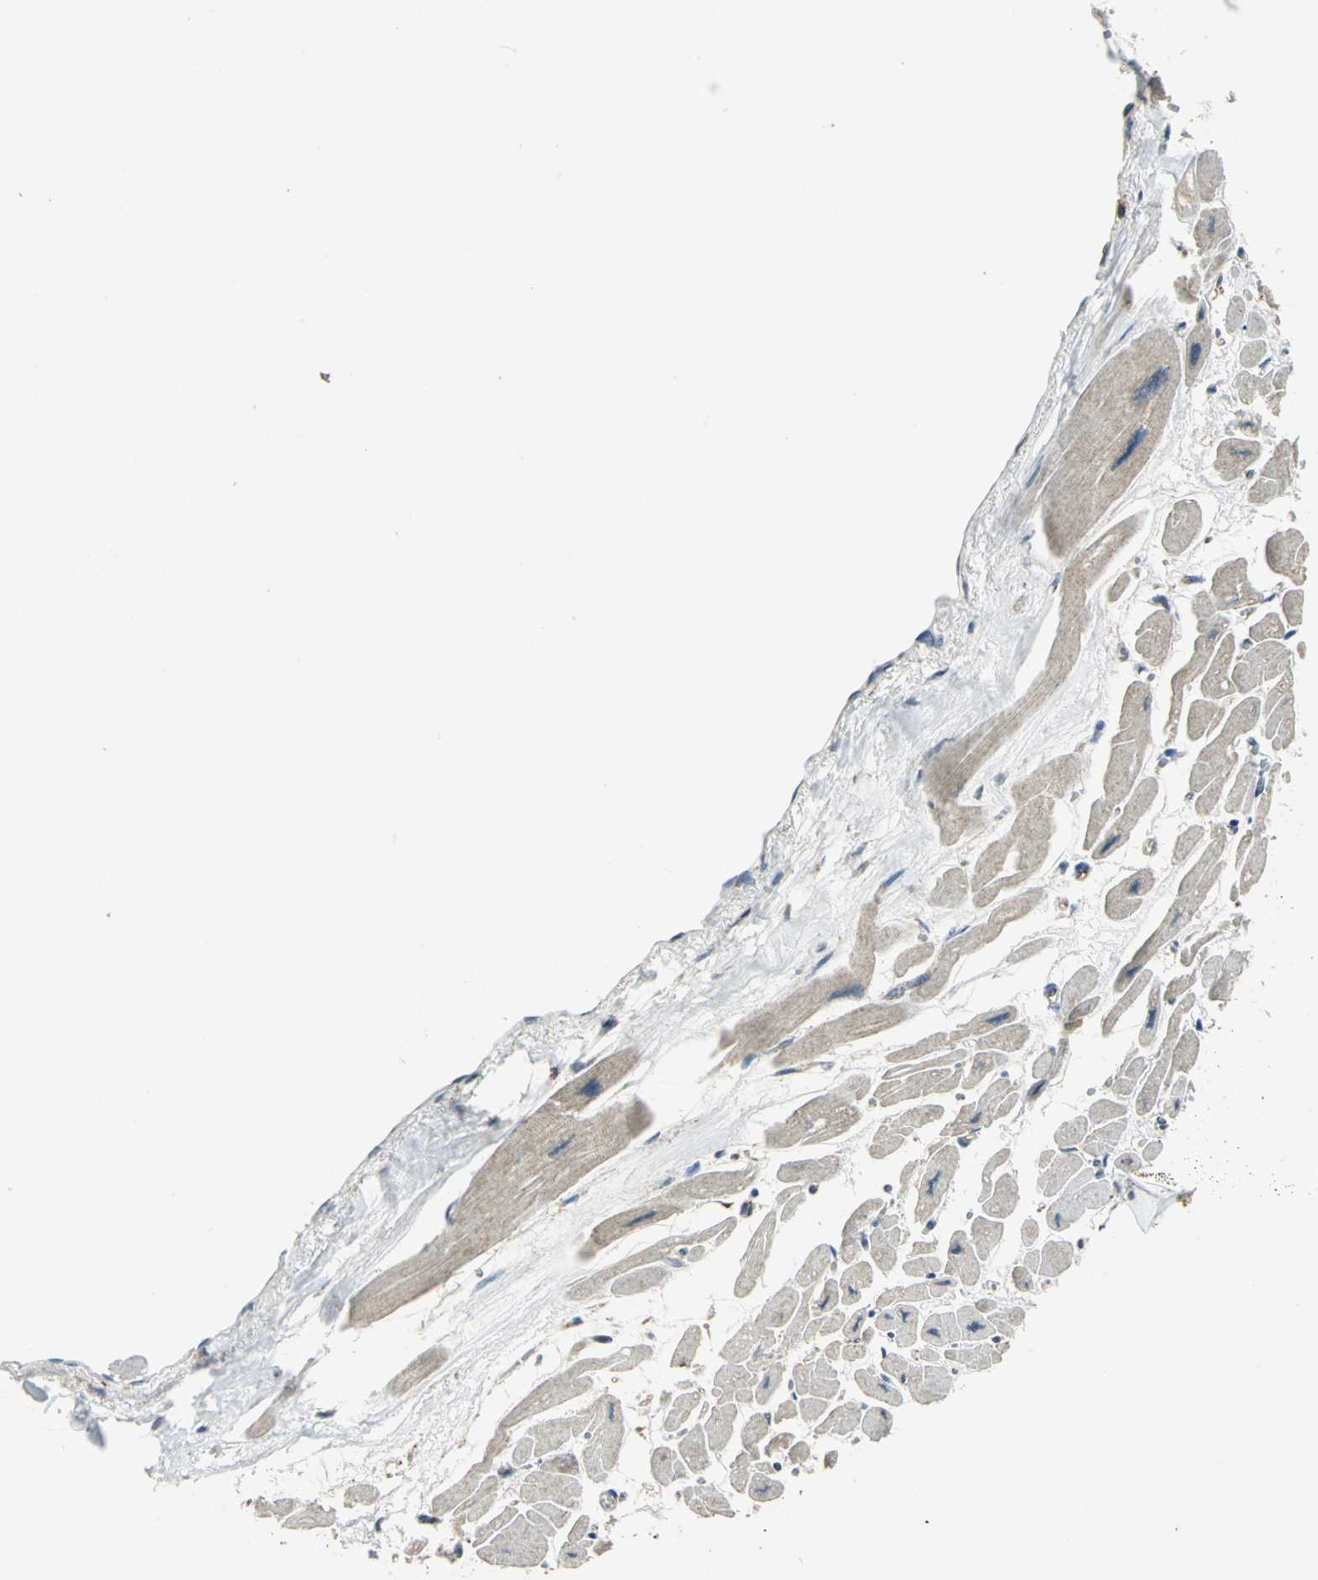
{"staining": {"intensity": "weak", "quantity": "25%-75%", "location": "cytoplasmic/membranous"}, "tissue": "heart muscle", "cell_type": "Cardiomyocytes", "image_type": "normal", "snomed": [{"axis": "morphology", "description": "Normal tissue, NOS"}, {"axis": "topography", "description": "Heart"}], "caption": "Immunohistochemistry (IHC) image of normal heart muscle stained for a protein (brown), which exhibits low levels of weak cytoplasmic/membranous positivity in about 25%-75% of cardiomyocytes.", "gene": "NUDT2", "patient": {"sex": "female", "age": 54}}